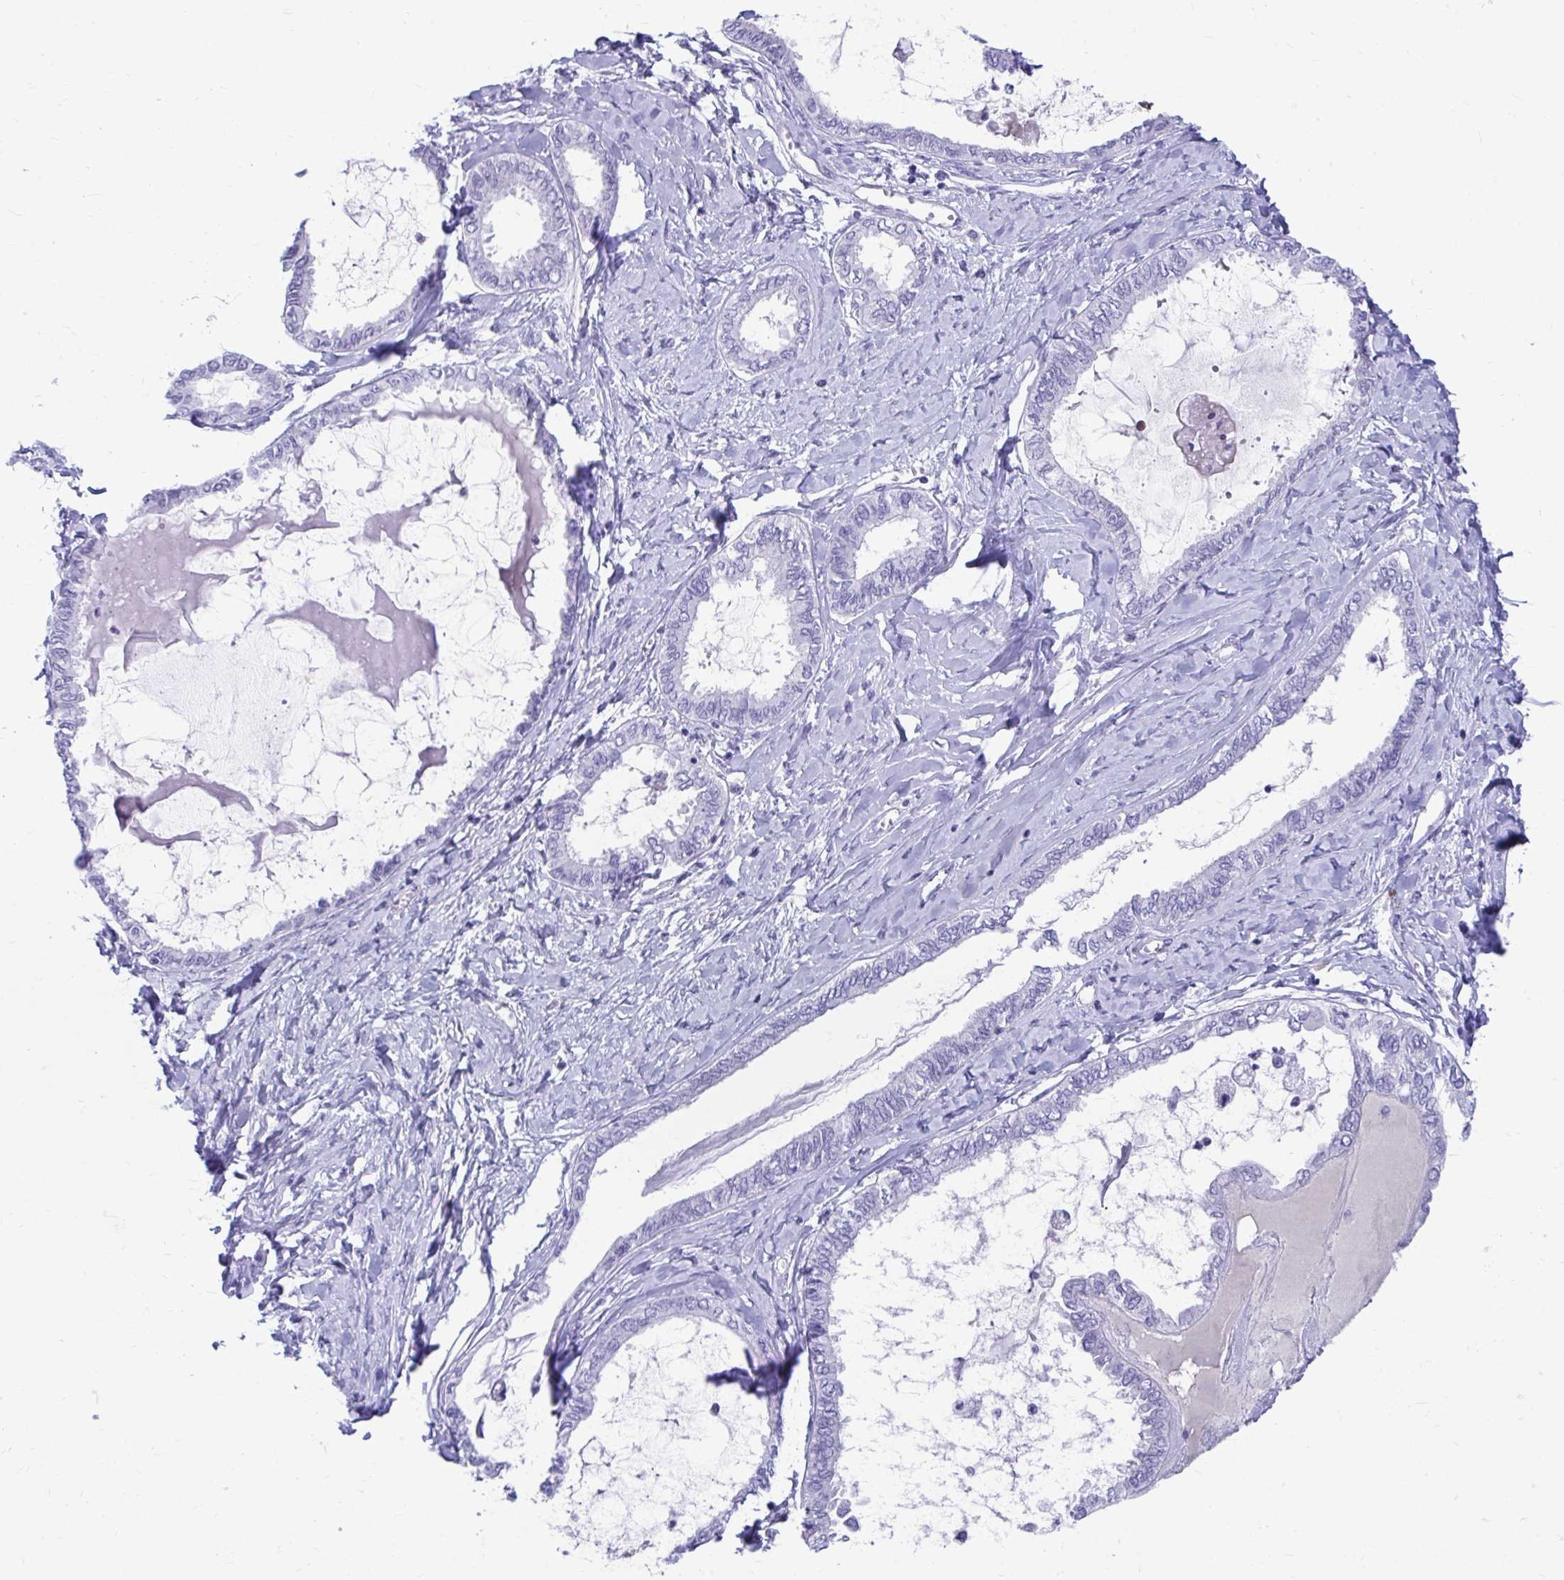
{"staining": {"intensity": "negative", "quantity": "none", "location": "none"}, "tissue": "ovarian cancer", "cell_type": "Tumor cells", "image_type": "cancer", "snomed": [{"axis": "morphology", "description": "Carcinoma, endometroid"}, {"axis": "topography", "description": "Ovary"}], "caption": "Tumor cells show no significant staining in ovarian cancer (endometroid carcinoma). (Stains: DAB (3,3'-diaminobenzidine) immunohistochemistry (IHC) with hematoxylin counter stain, Microscopy: brightfield microscopy at high magnification).", "gene": "SMIM9", "patient": {"sex": "female", "age": 70}}